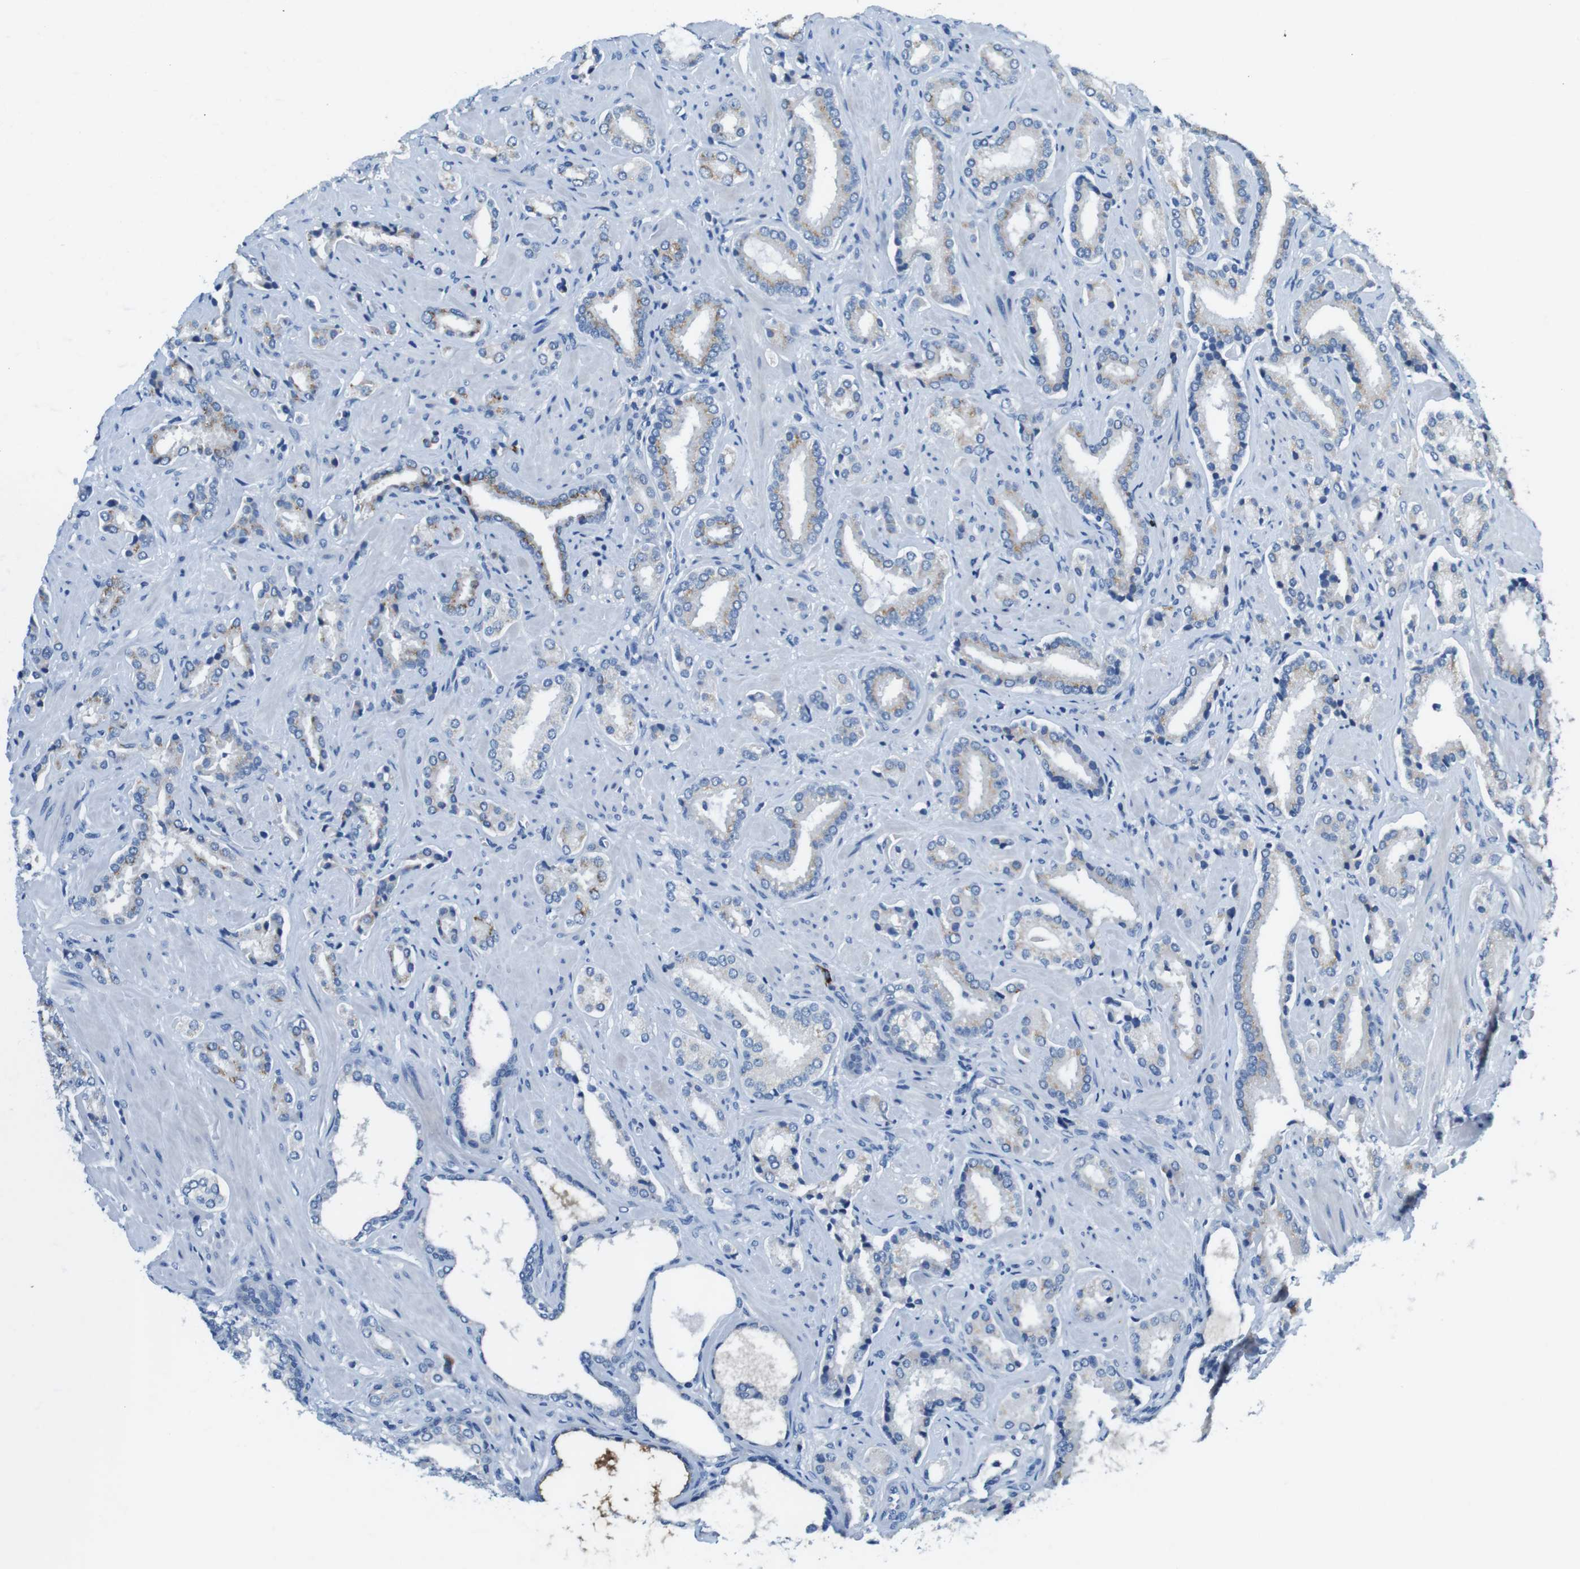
{"staining": {"intensity": "negative", "quantity": "none", "location": "none"}, "tissue": "prostate cancer", "cell_type": "Tumor cells", "image_type": "cancer", "snomed": [{"axis": "morphology", "description": "Adenocarcinoma, High grade"}, {"axis": "topography", "description": "Prostate"}], "caption": "A high-resolution histopathology image shows IHC staining of high-grade adenocarcinoma (prostate), which displays no significant positivity in tumor cells. The staining is performed using DAB (3,3'-diaminobenzidine) brown chromogen with nuclei counter-stained in using hematoxylin.", "gene": "SLC35A3", "patient": {"sex": "male", "age": 64}}